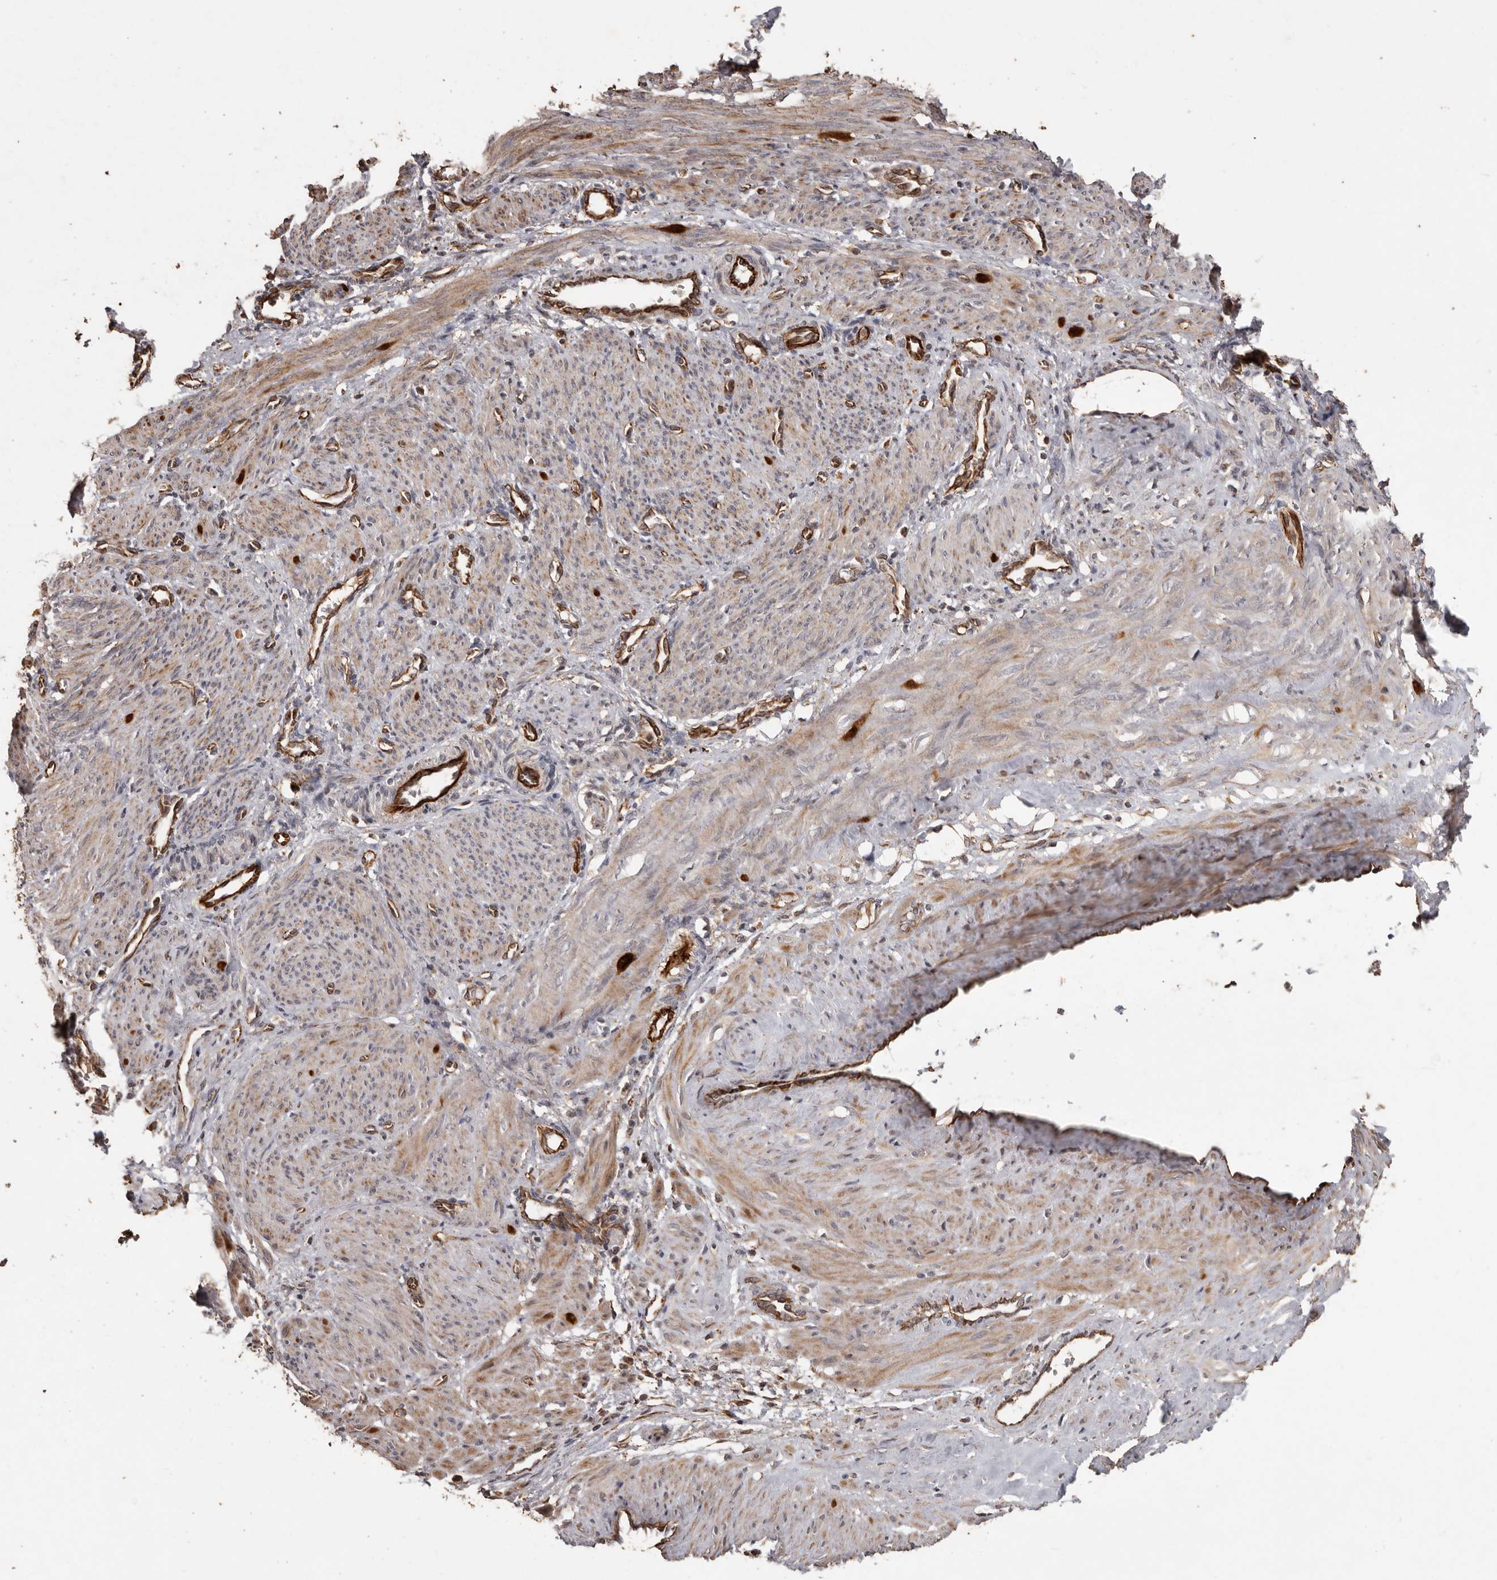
{"staining": {"intensity": "weak", "quantity": "<25%", "location": "cytoplasmic/membranous"}, "tissue": "smooth muscle", "cell_type": "Smooth muscle cells", "image_type": "normal", "snomed": [{"axis": "morphology", "description": "Normal tissue, NOS"}, {"axis": "topography", "description": "Endometrium"}], "caption": "An IHC micrograph of benign smooth muscle is shown. There is no staining in smooth muscle cells of smooth muscle.", "gene": "BRAT1", "patient": {"sex": "female", "age": 33}}